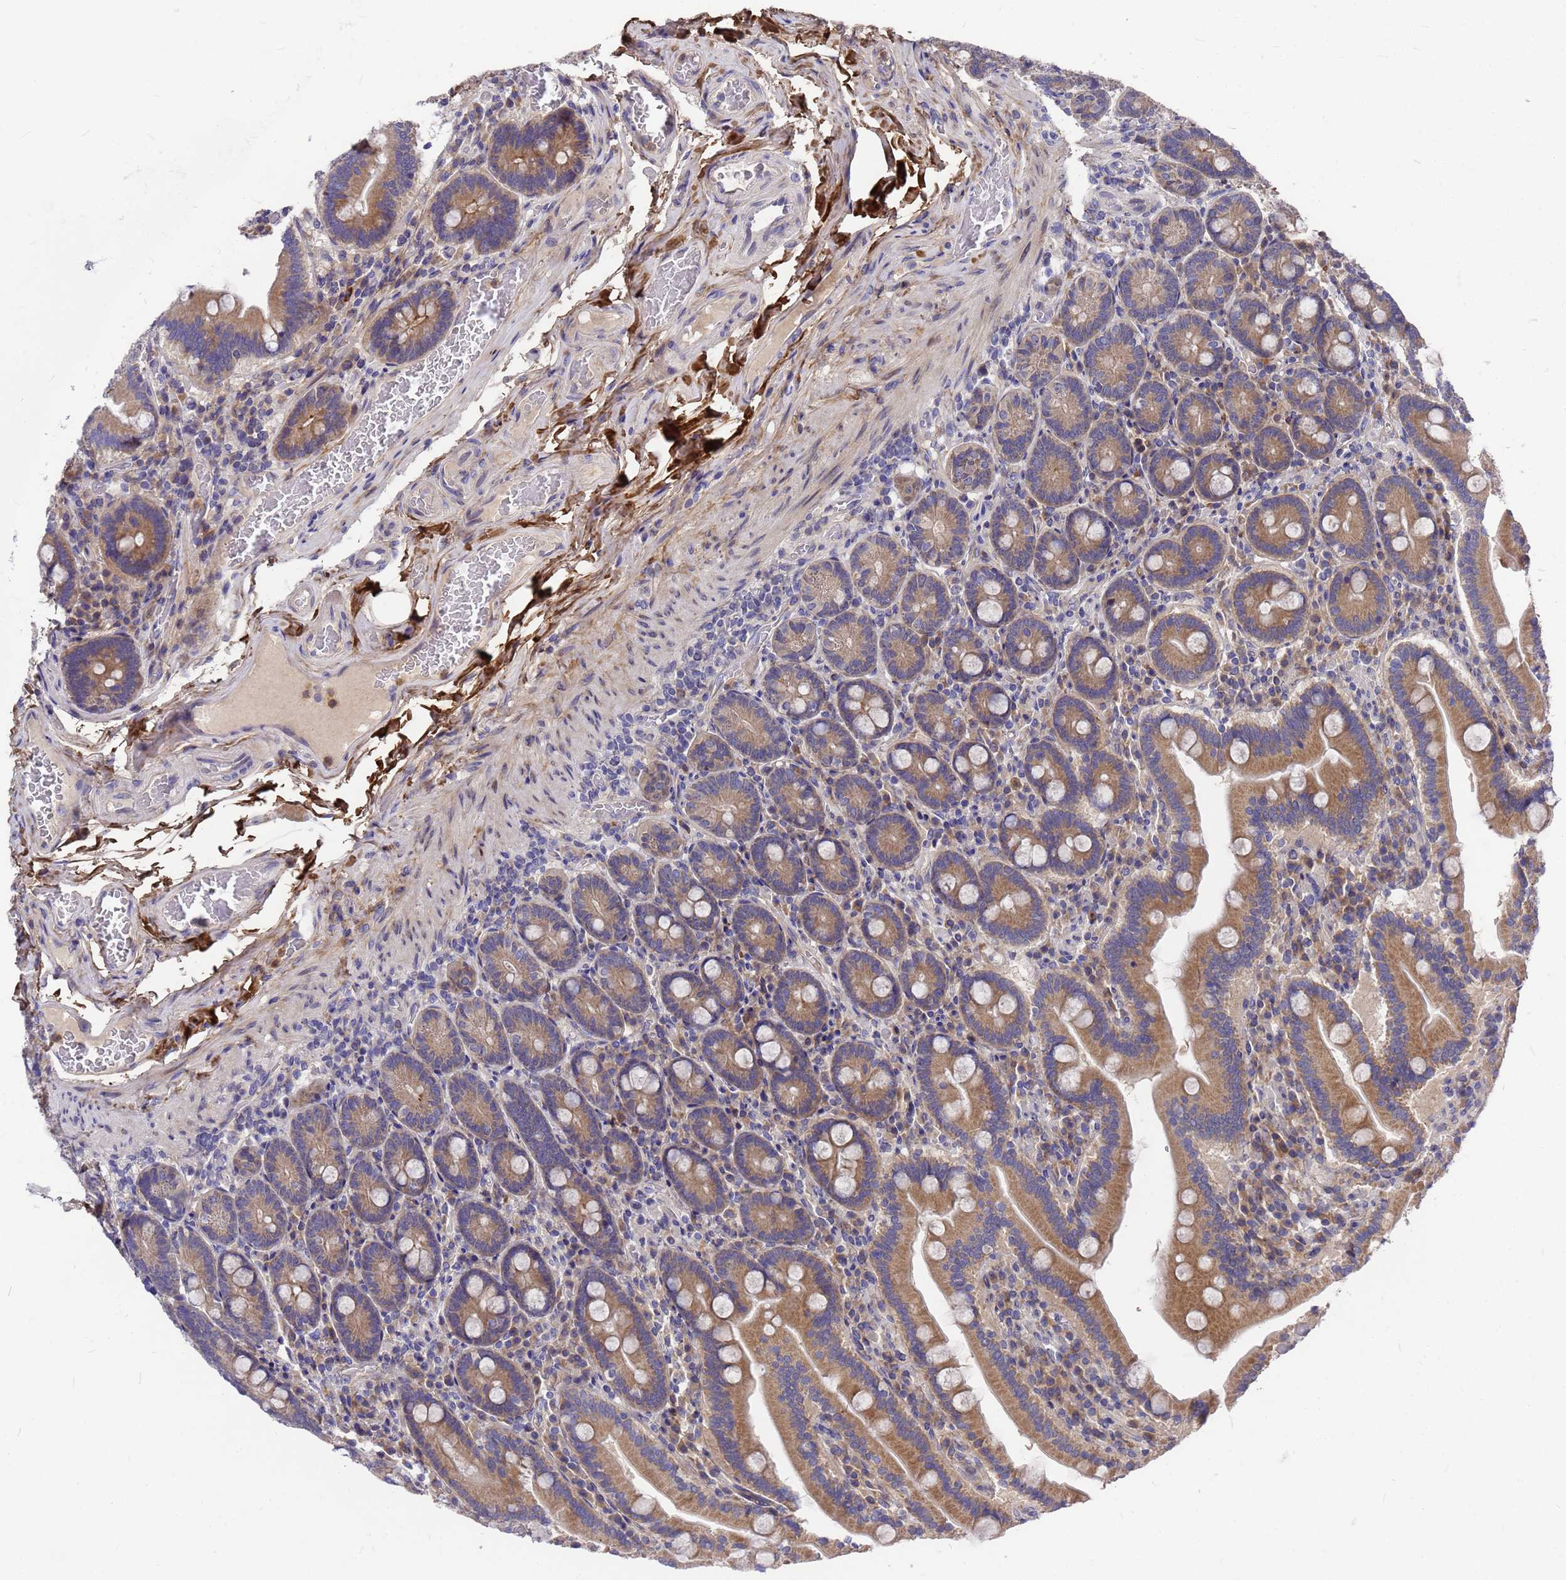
{"staining": {"intensity": "moderate", "quantity": ">75%", "location": "cytoplasmic/membranous"}, "tissue": "duodenum", "cell_type": "Glandular cells", "image_type": "normal", "snomed": [{"axis": "morphology", "description": "Normal tissue, NOS"}, {"axis": "topography", "description": "Duodenum"}], "caption": "Immunohistochemistry (IHC) (DAB (3,3'-diaminobenzidine)) staining of benign human duodenum demonstrates moderate cytoplasmic/membranous protein positivity in approximately >75% of glandular cells.", "gene": "ZNF717", "patient": {"sex": "female", "age": 62}}